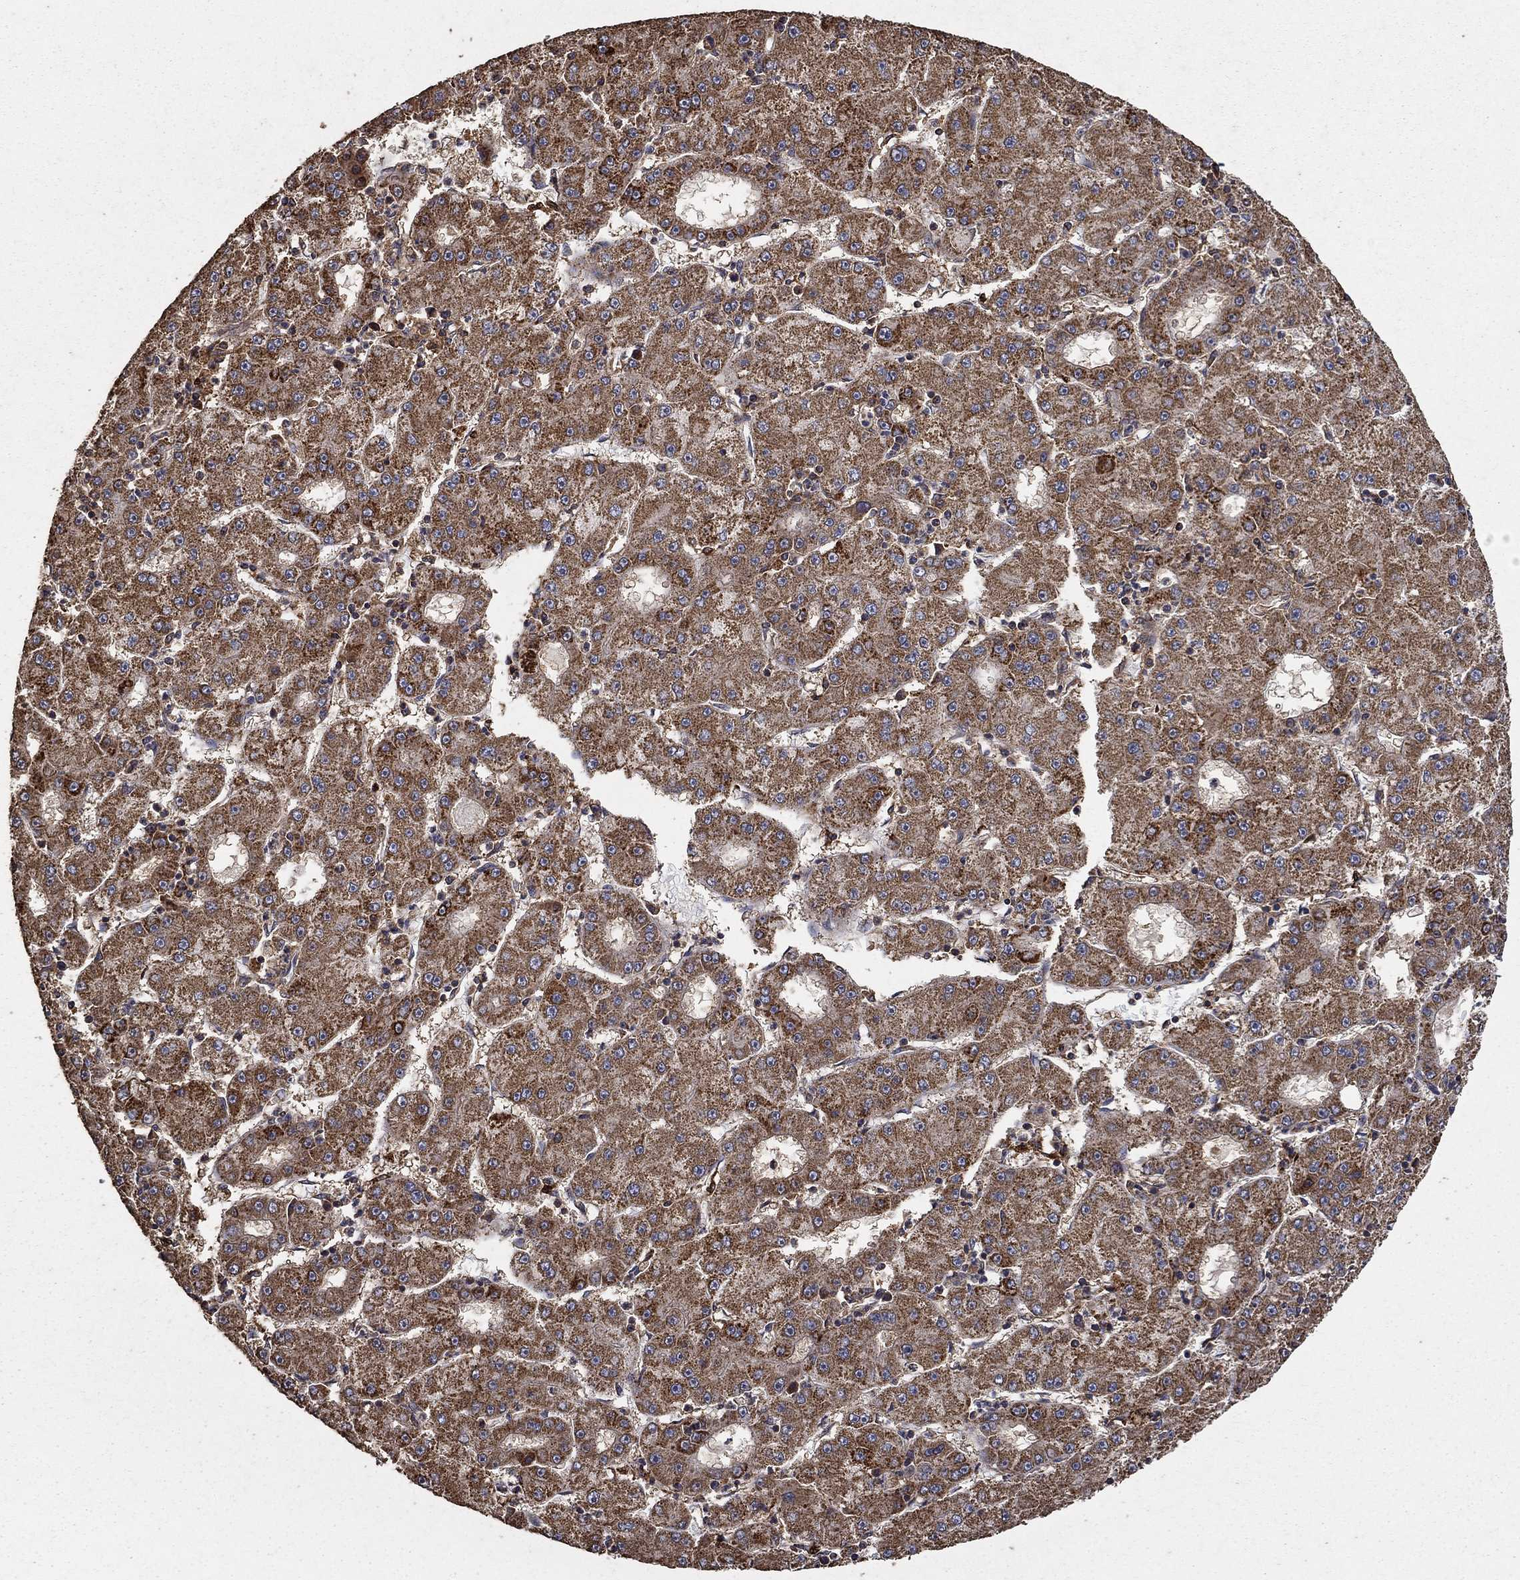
{"staining": {"intensity": "strong", "quantity": ">75%", "location": "cytoplasmic/membranous"}, "tissue": "liver cancer", "cell_type": "Tumor cells", "image_type": "cancer", "snomed": [{"axis": "morphology", "description": "Carcinoma, Hepatocellular, NOS"}, {"axis": "topography", "description": "Liver"}], "caption": "Strong cytoplasmic/membranous staining for a protein is present in approximately >75% of tumor cells of liver hepatocellular carcinoma using immunohistochemistry.", "gene": "IFRD1", "patient": {"sex": "male", "age": 73}}